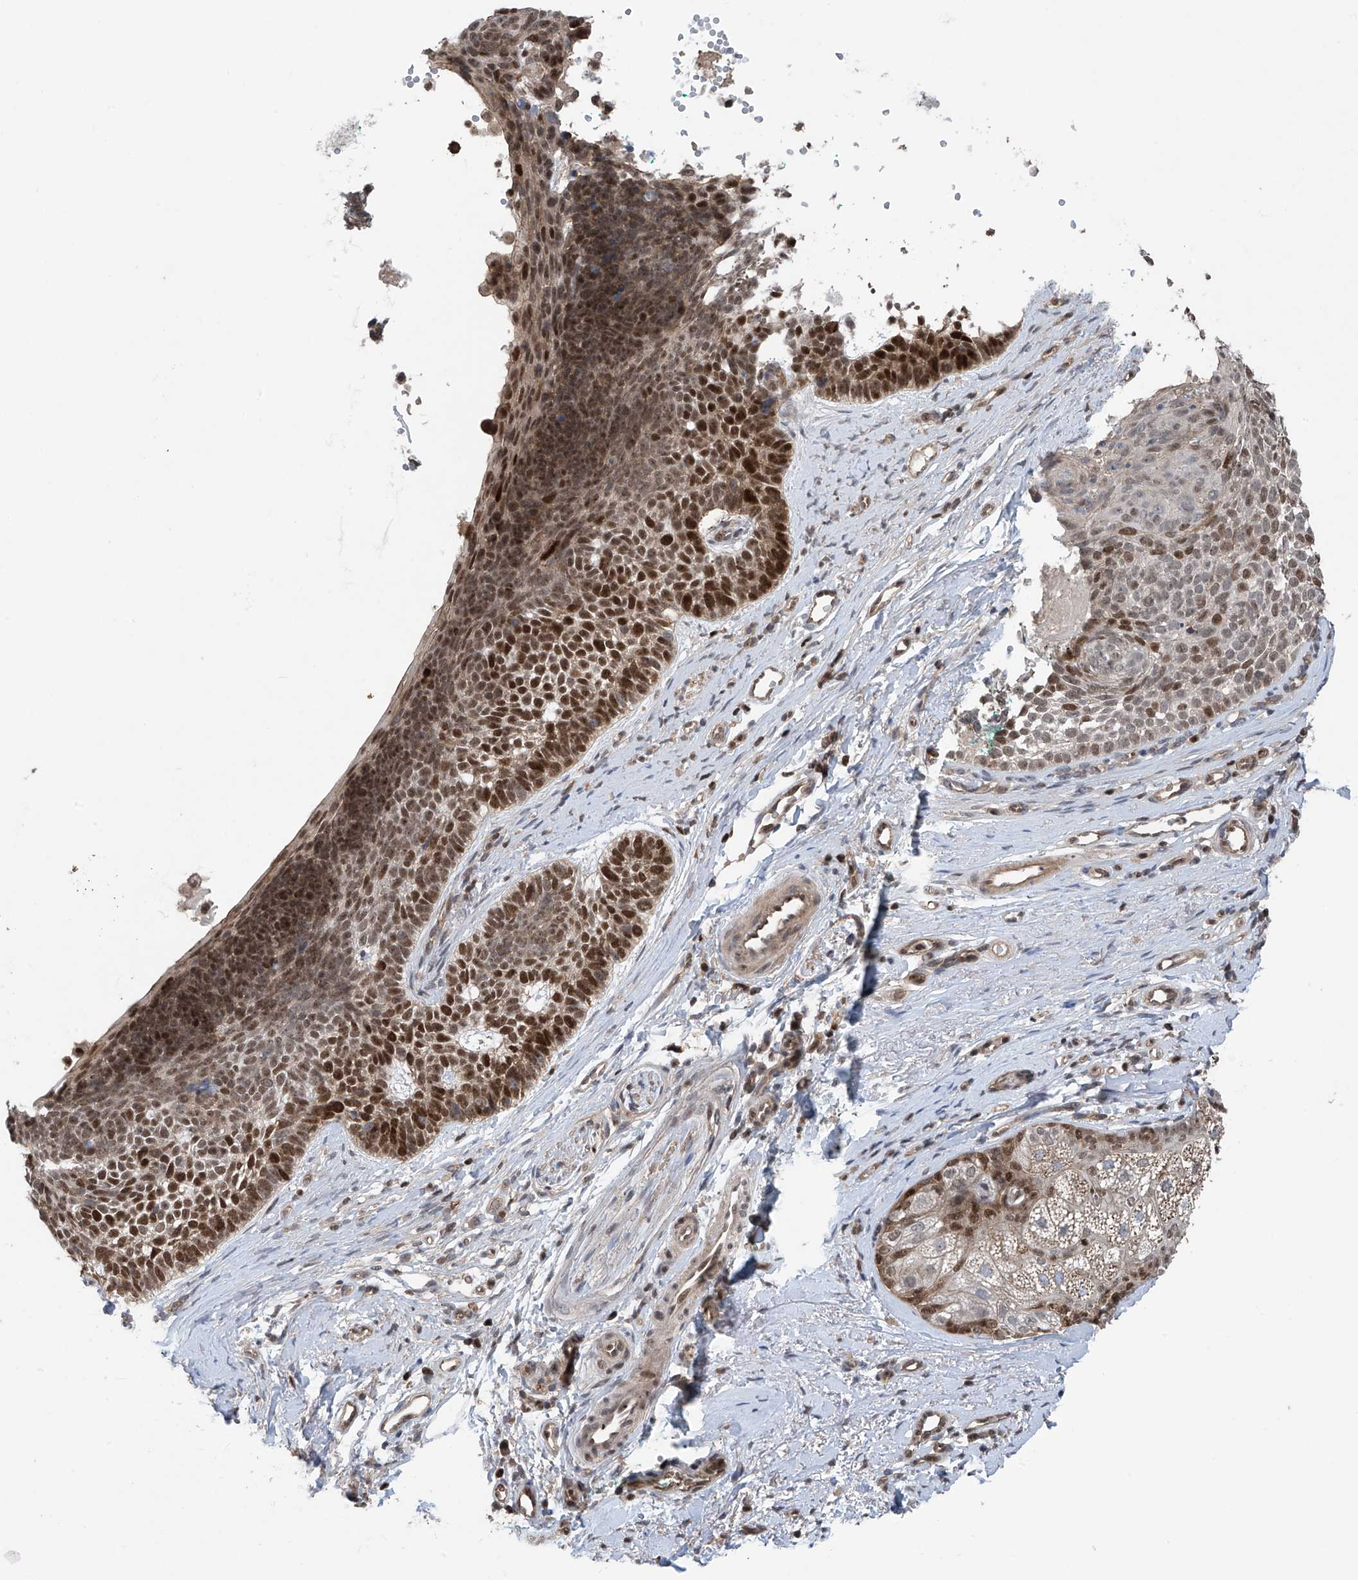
{"staining": {"intensity": "moderate", "quantity": "<25%", "location": "nuclear"}, "tissue": "skin cancer", "cell_type": "Tumor cells", "image_type": "cancer", "snomed": [{"axis": "morphology", "description": "Basal cell carcinoma"}, {"axis": "topography", "description": "Skin"}], "caption": "Human skin cancer (basal cell carcinoma) stained for a protein (brown) demonstrates moderate nuclear positive positivity in approximately <25% of tumor cells.", "gene": "DNAJC9", "patient": {"sex": "female", "age": 81}}